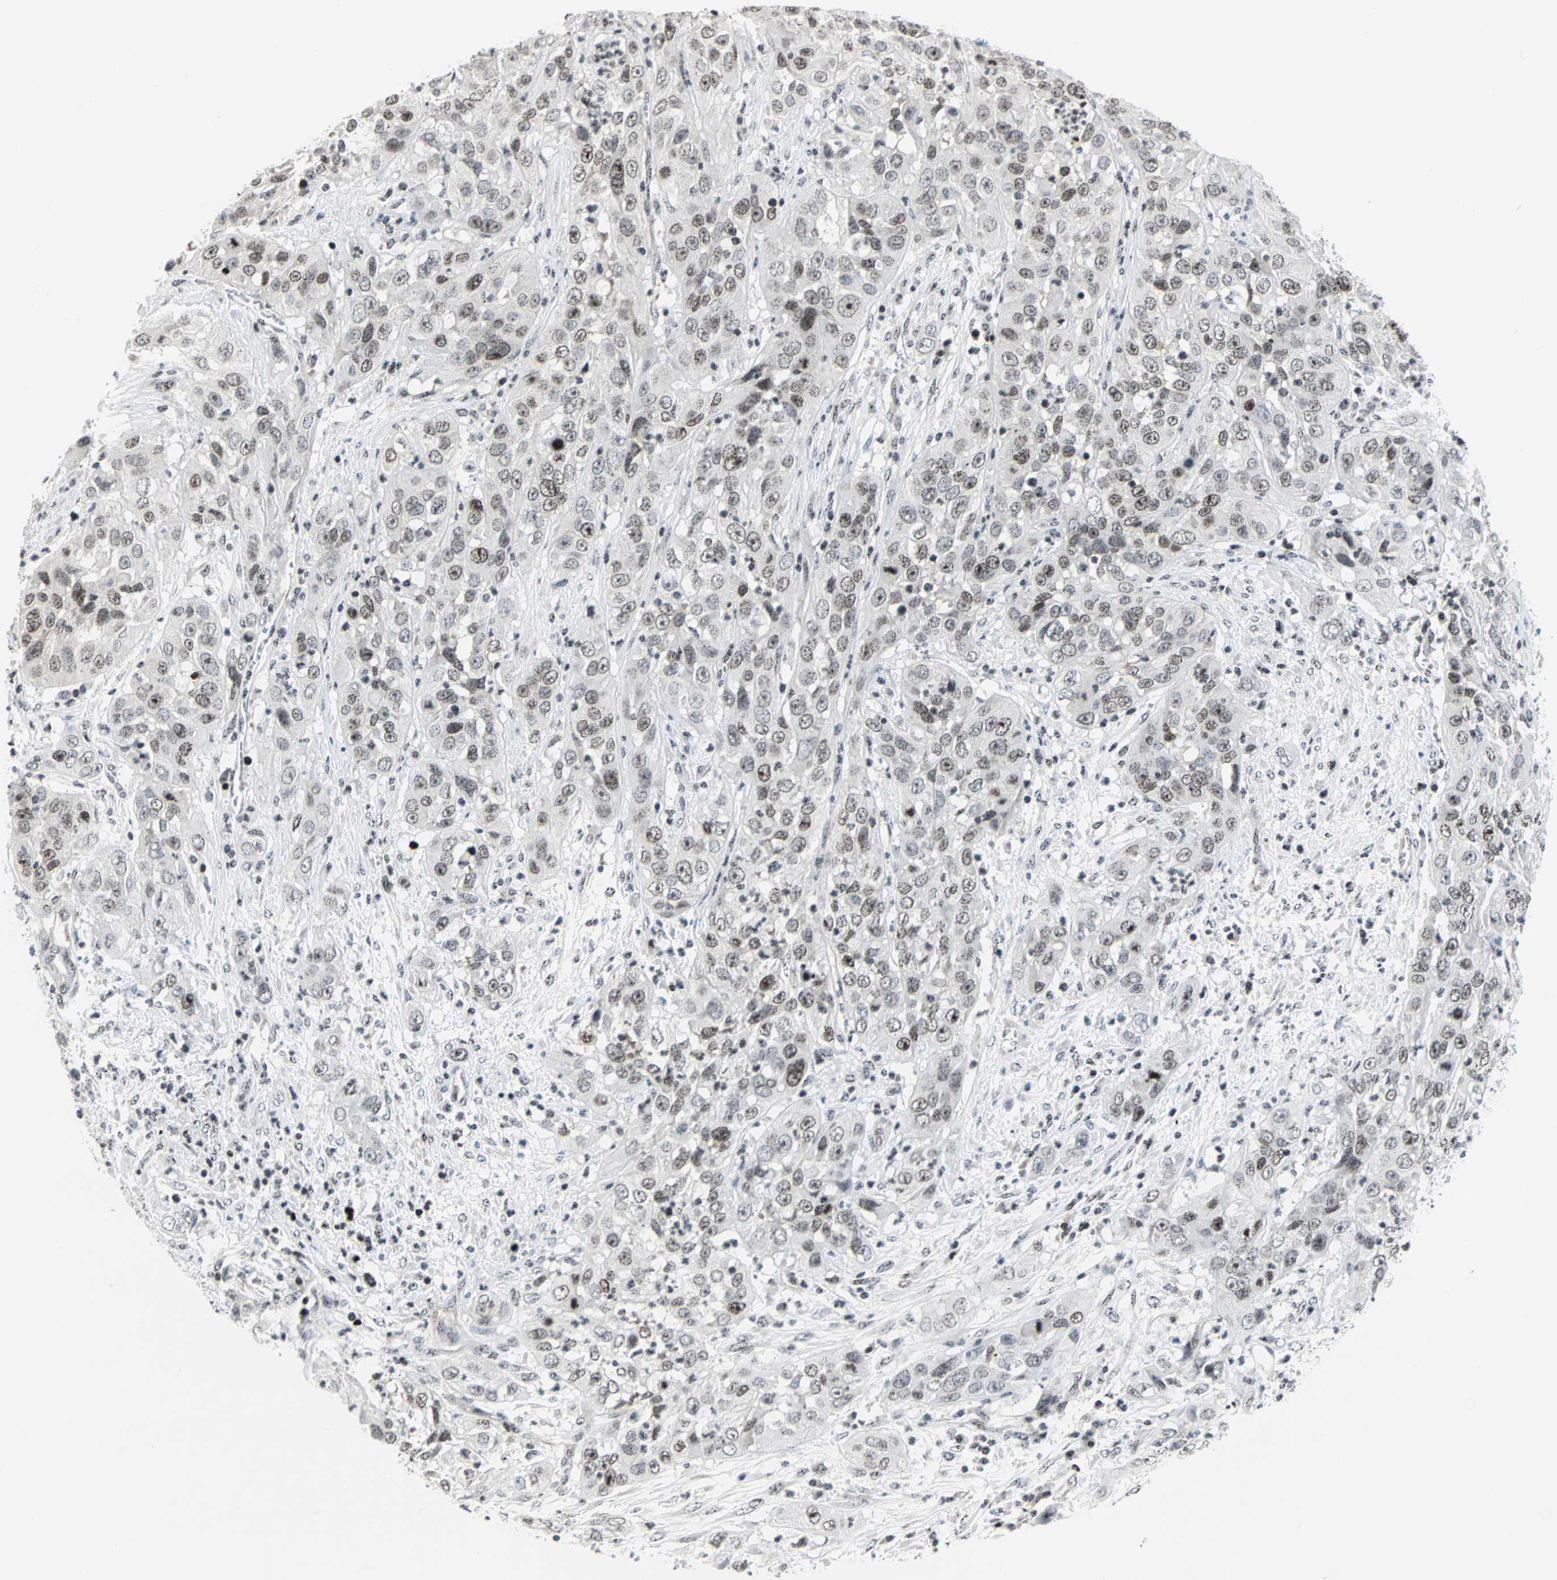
{"staining": {"intensity": "weak", "quantity": "25%-75%", "location": "nuclear"}, "tissue": "cervical cancer", "cell_type": "Tumor cells", "image_type": "cancer", "snomed": [{"axis": "morphology", "description": "Squamous cell carcinoma, NOS"}, {"axis": "topography", "description": "Cervix"}], "caption": "High-power microscopy captured an immunohistochemistry (IHC) photomicrograph of cervical squamous cell carcinoma, revealing weak nuclear expression in approximately 25%-75% of tumor cells.", "gene": "CENPA", "patient": {"sex": "female", "age": 32}}